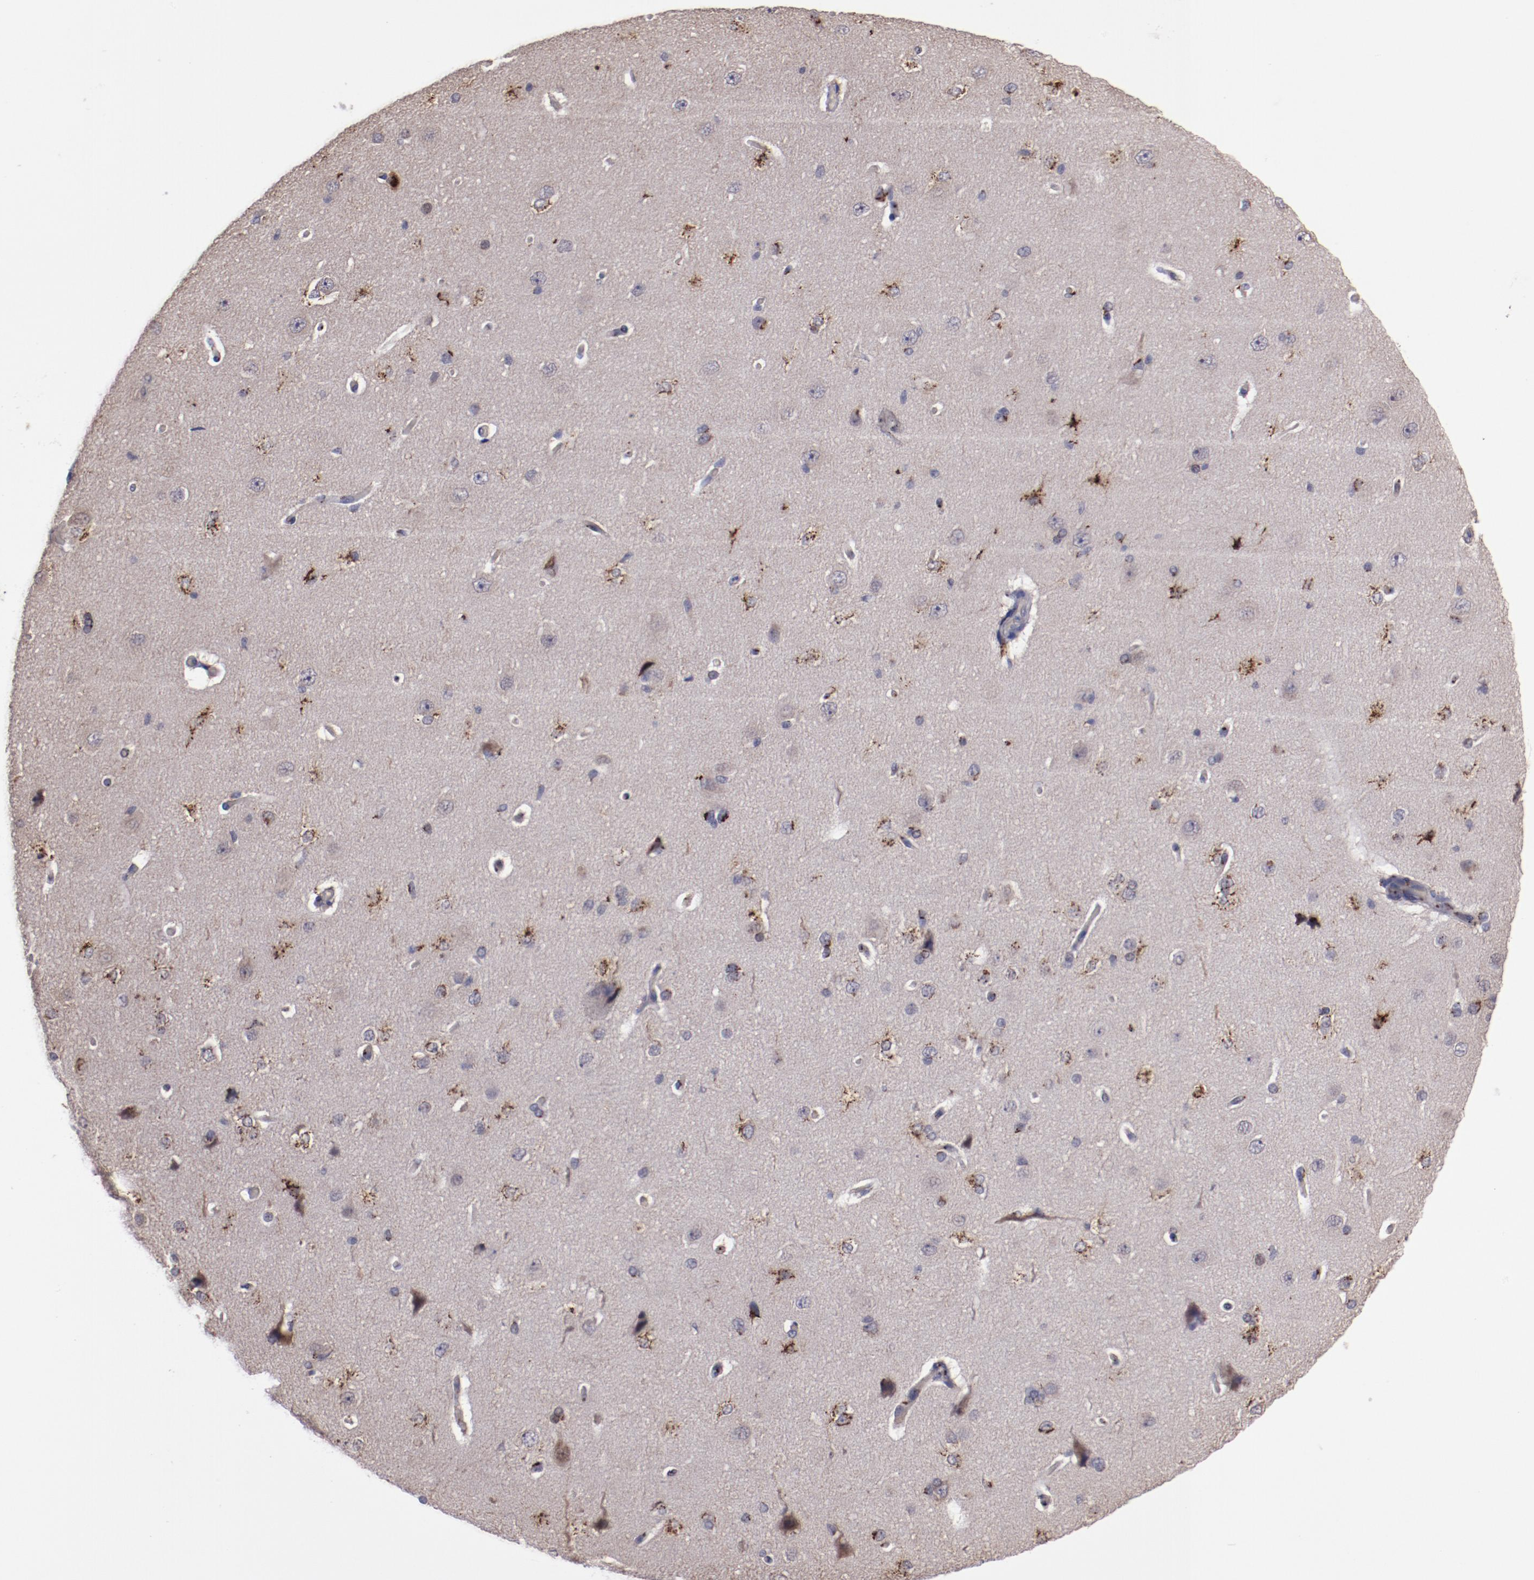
{"staining": {"intensity": "moderate", "quantity": ">75%", "location": "cytoplasmic/membranous"}, "tissue": "cerebral cortex", "cell_type": "Endothelial cells", "image_type": "normal", "snomed": [{"axis": "morphology", "description": "Normal tissue, NOS"}, {"axis": "topography", "description": "Cerebral cortex"}], "caption": "Approximately >75% of endothelial cells in benign cerebral cortex exhibit moderate cytoplasmic/membranous protein positivity as visualized by brown immunohistochemical staining.", "gene": "GOLIM4", "patient": {"sex": "female", "age": 45}}